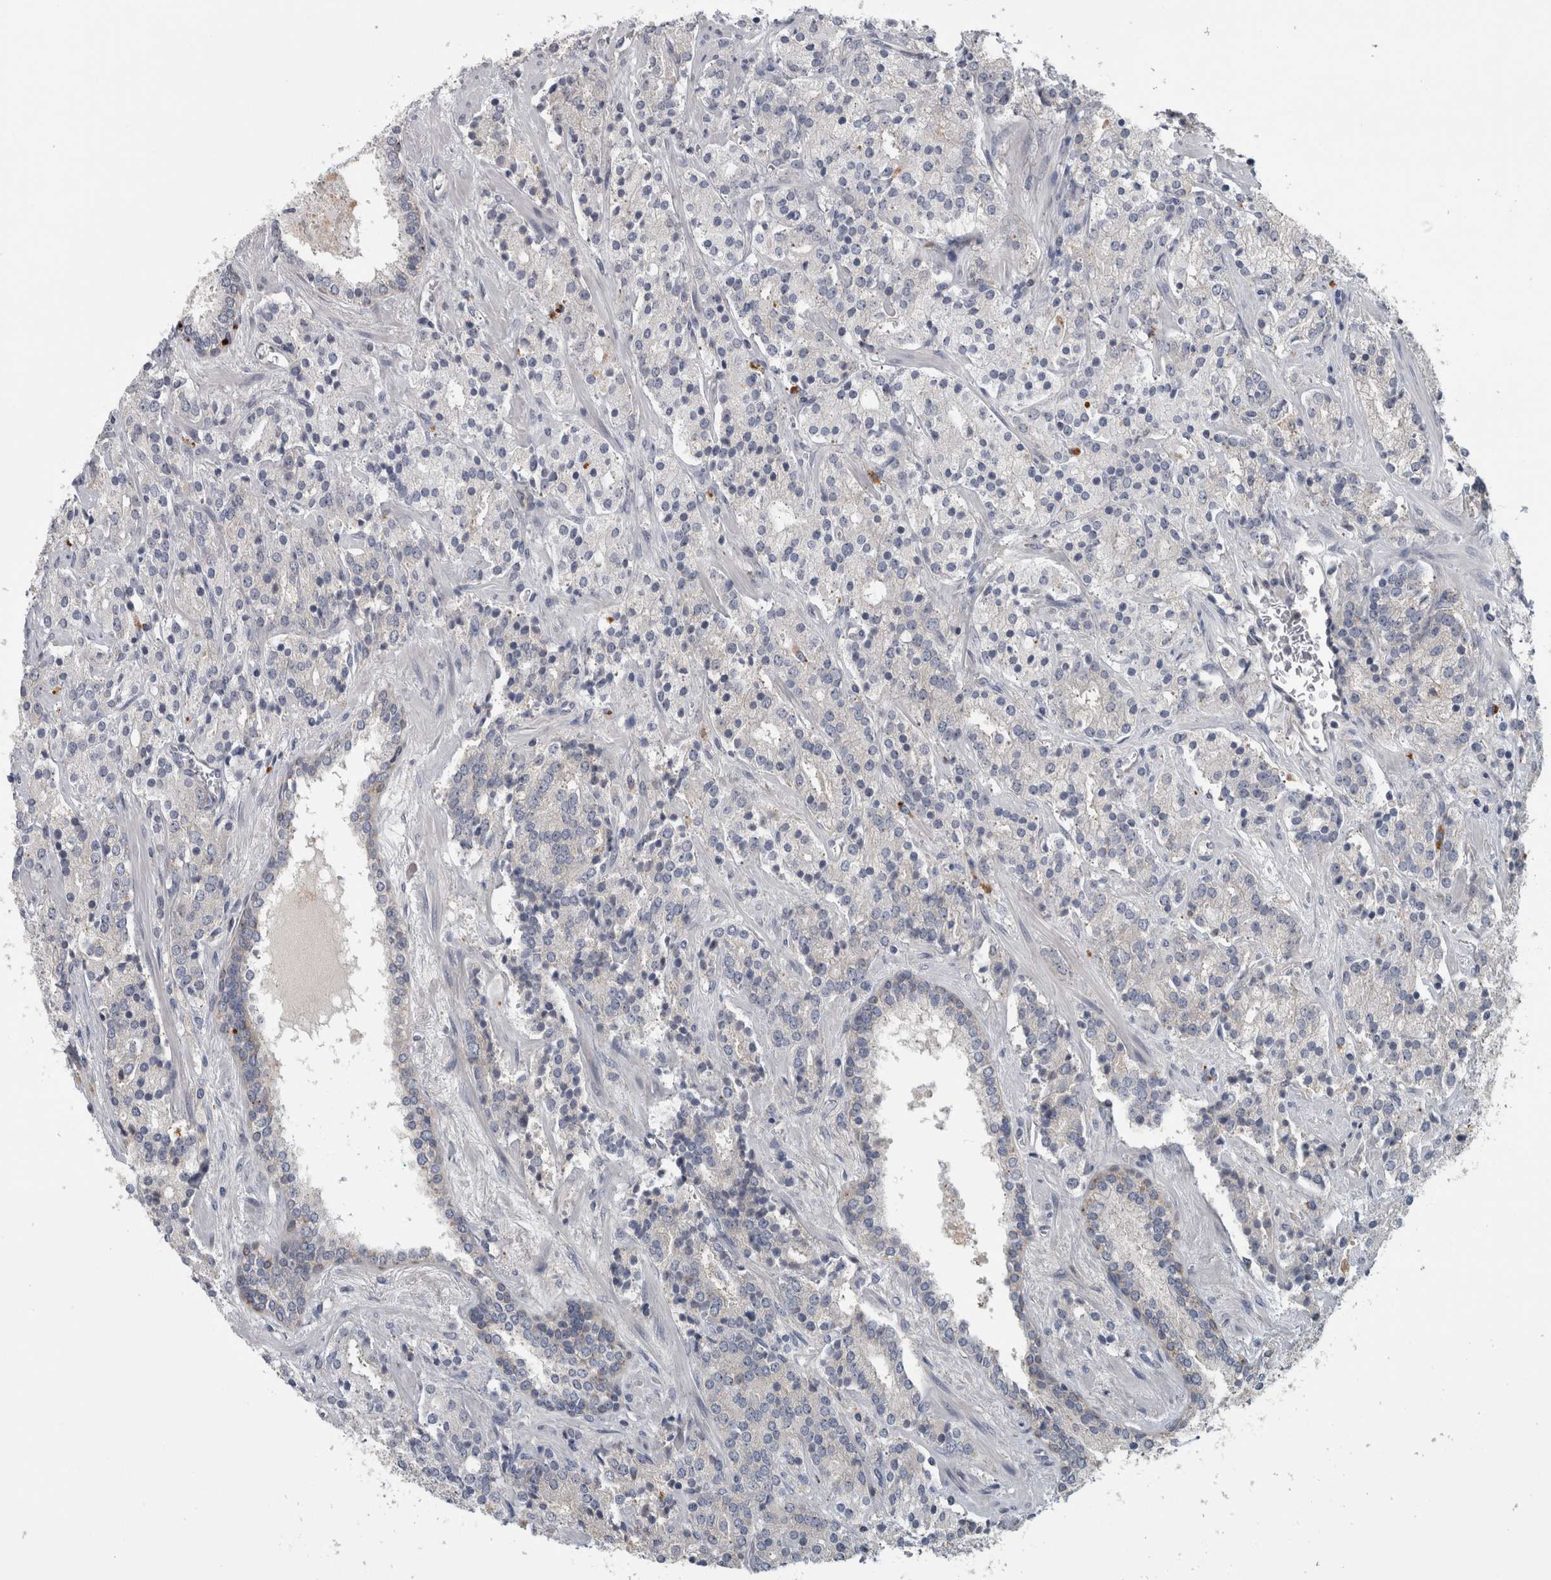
{"staining": {"intensity": "negative", "quantity": "none", "location": "none"}, "tissue": "prostate cancer", "cell_type": "Tumor cells", "image_type": "cancer", "snomed": [{"axis": "morphology", "description": "Adenocarcinoma, High grade"}, {"axis": "topography", "description": "Prostate"}], "caption": "Histopathology image shows no protein staining in tumor cells of prostate cancer tissue. (DAB immunohistochemistry (IHC), high magnification).", "gene": "ATXN2", "patient": {"sex": "male", "age": 71}}